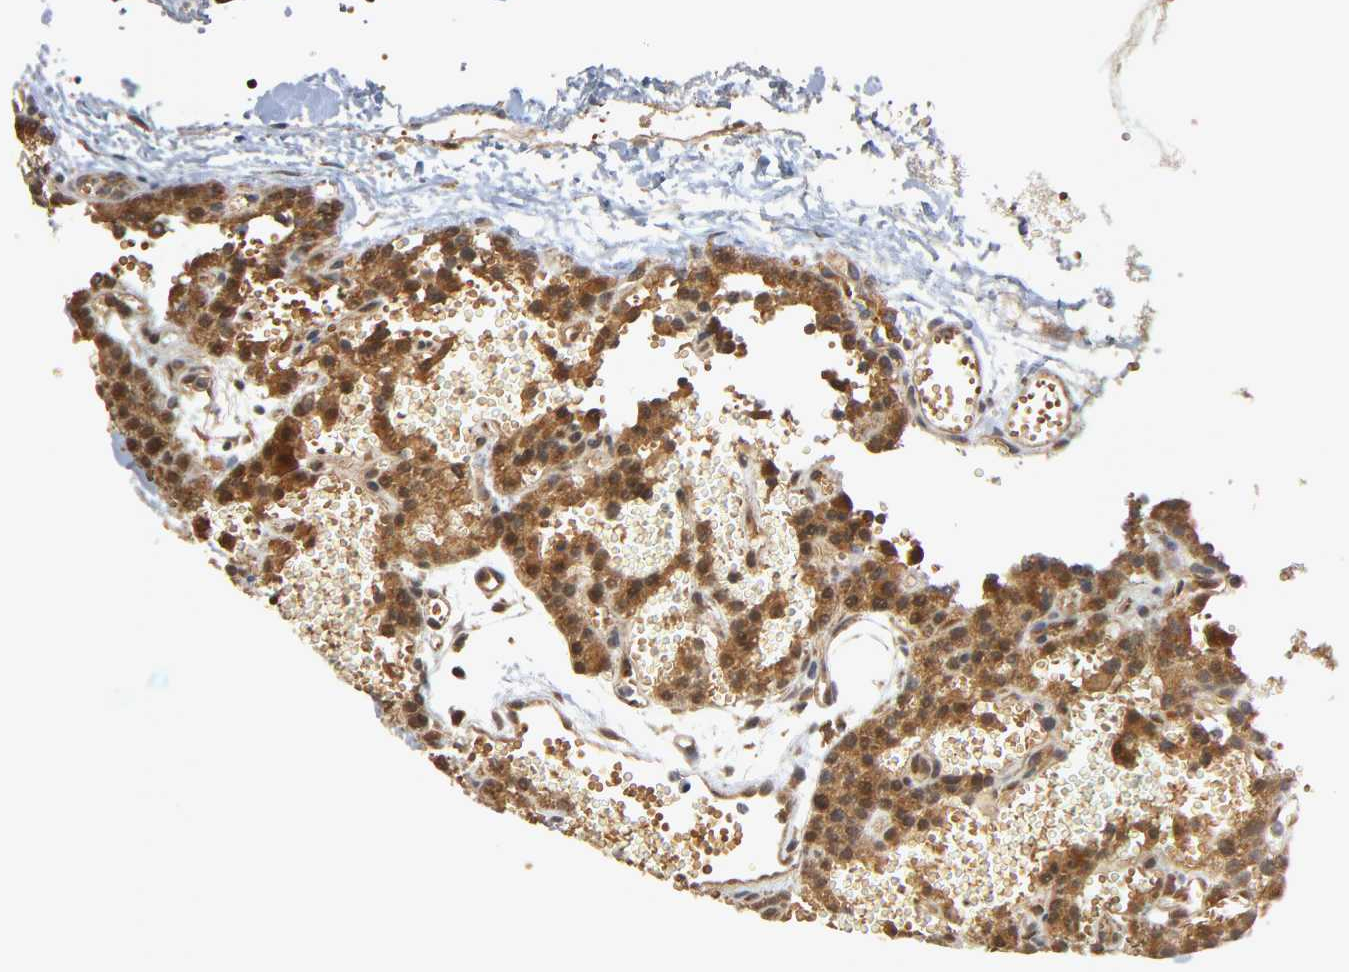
{"staining": {"intensity": "strong", "quantity": ">75%", "location": "cytoplasmic/membranous"}, "tissue": "parathyroid gland", "cell_type": "Glandular cells", "image_type": "normal", "snomed": [{"axis": "morphology", "description": "Normal tissue, NOS"}, {"axis": "topography", "description": "Parathyroid gland"}], "caption": "This photomicrograph shows benign parathyroid gland stained with immunohistochemistry to label a protein in brown. The cytoplasmic/membranous of glandular cells show strong positivity for the protein. Nuclei are counter-stained blue.", "gene": "SGSM1", "patient": {"sex": "male", "age": 25}}